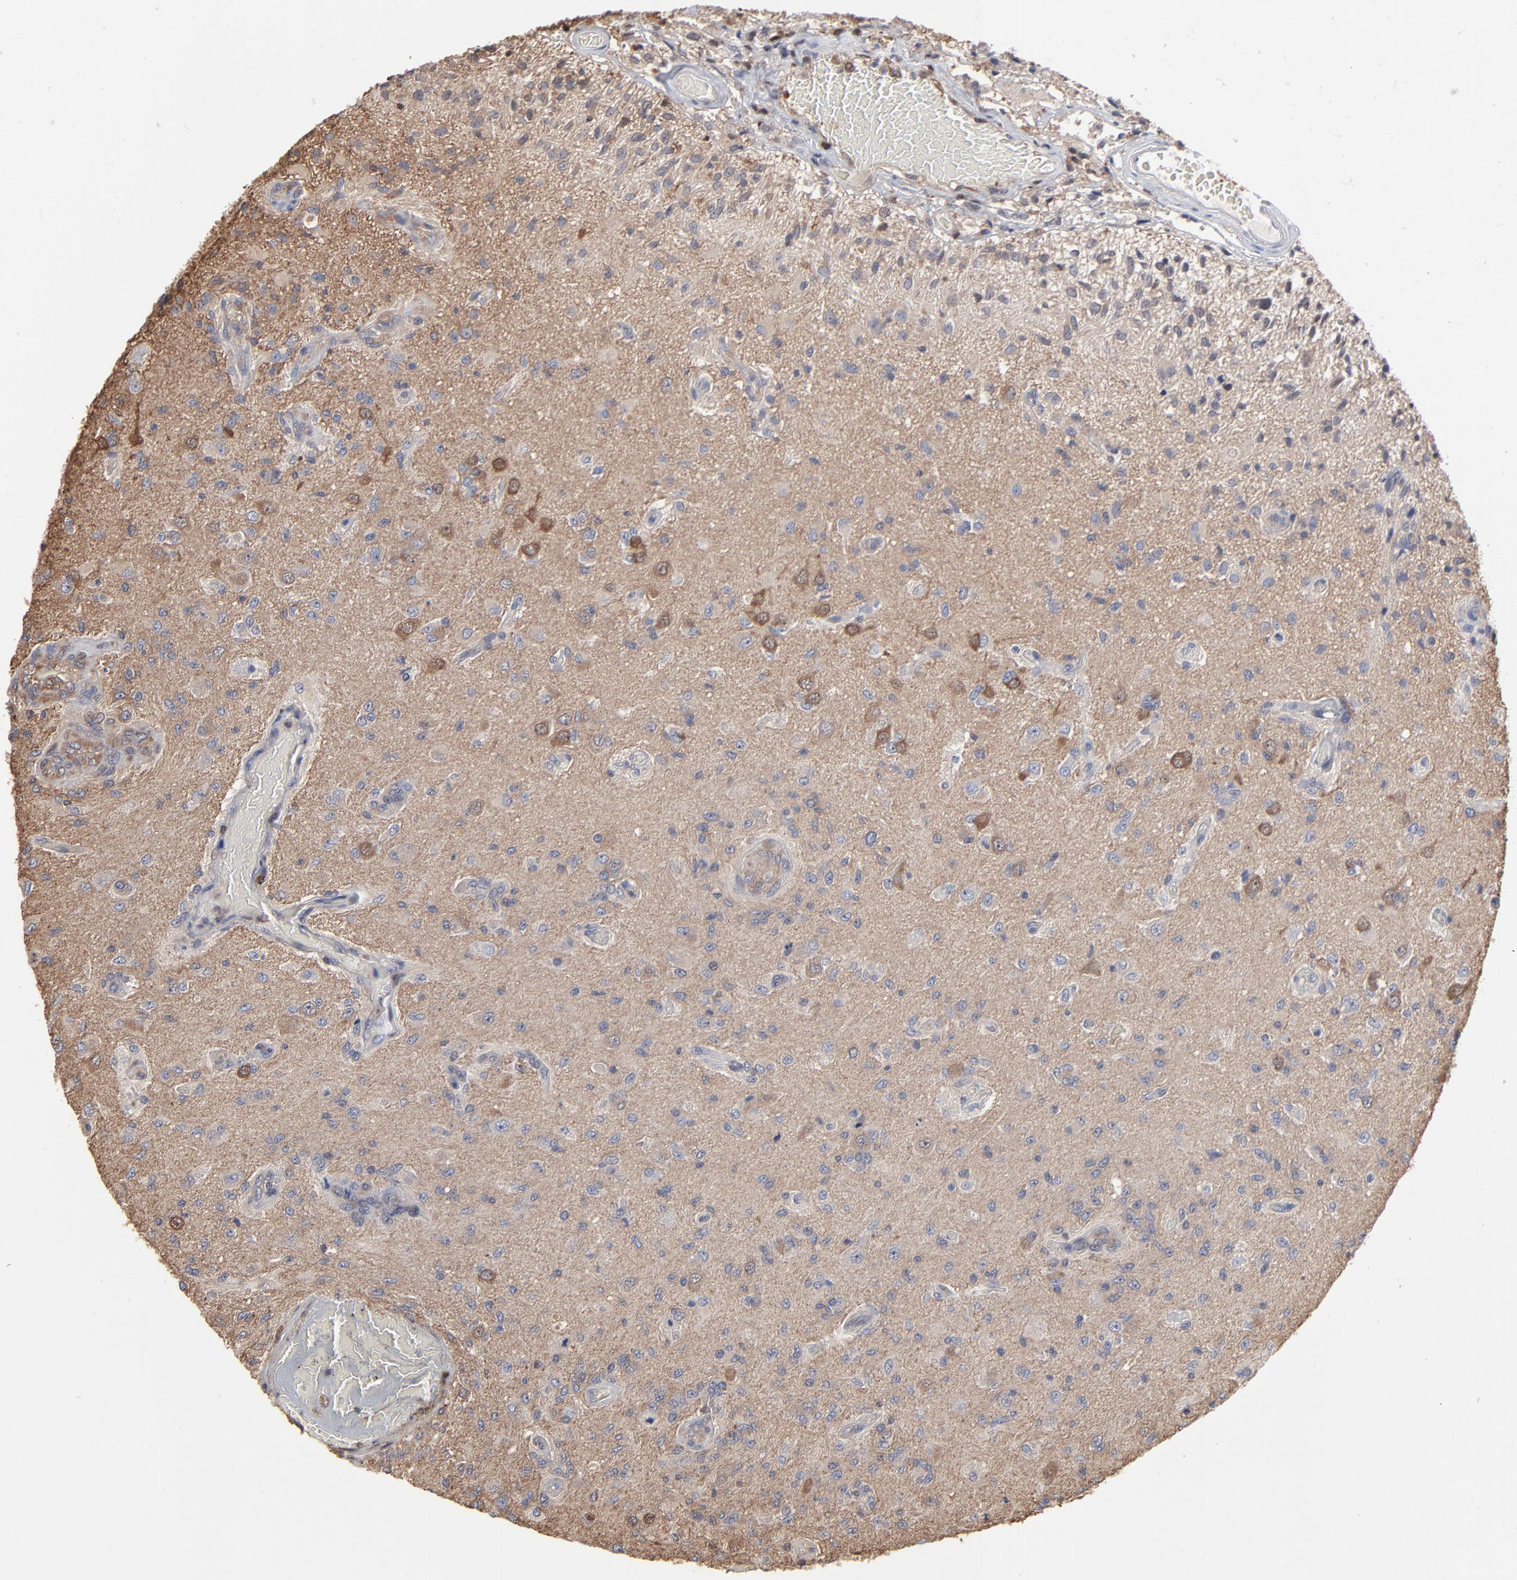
{"staining": {"intensity": "moderate", "quantity": "25%-75%", "location": "cytoplasmic/membranous"}, "tissue": "glioma", "cell_type": "Tumor cells", "image_type": "cancer", "snomed": [{"axis": "morphology", "description": "Normal tissue, NOS"}, {"axis": "morphology", "description": "Glioma, malignant, High grade"}, {"axis": "topography", "description": "Cerebral cortex"}], "caption": "High-grade glioma (malignant) stained for a protein exhibits moderate cytoplasmic/membranous positivity in tumor cells. The protein of interest is stained brown, and the nuclei are stained in blue (DAB (3,3'-diaminobenzidine) IHC with brightfield microscopy, high magnification).", "gene": "MAP2K1", "patient": {"sex": "male", "age": 77}}